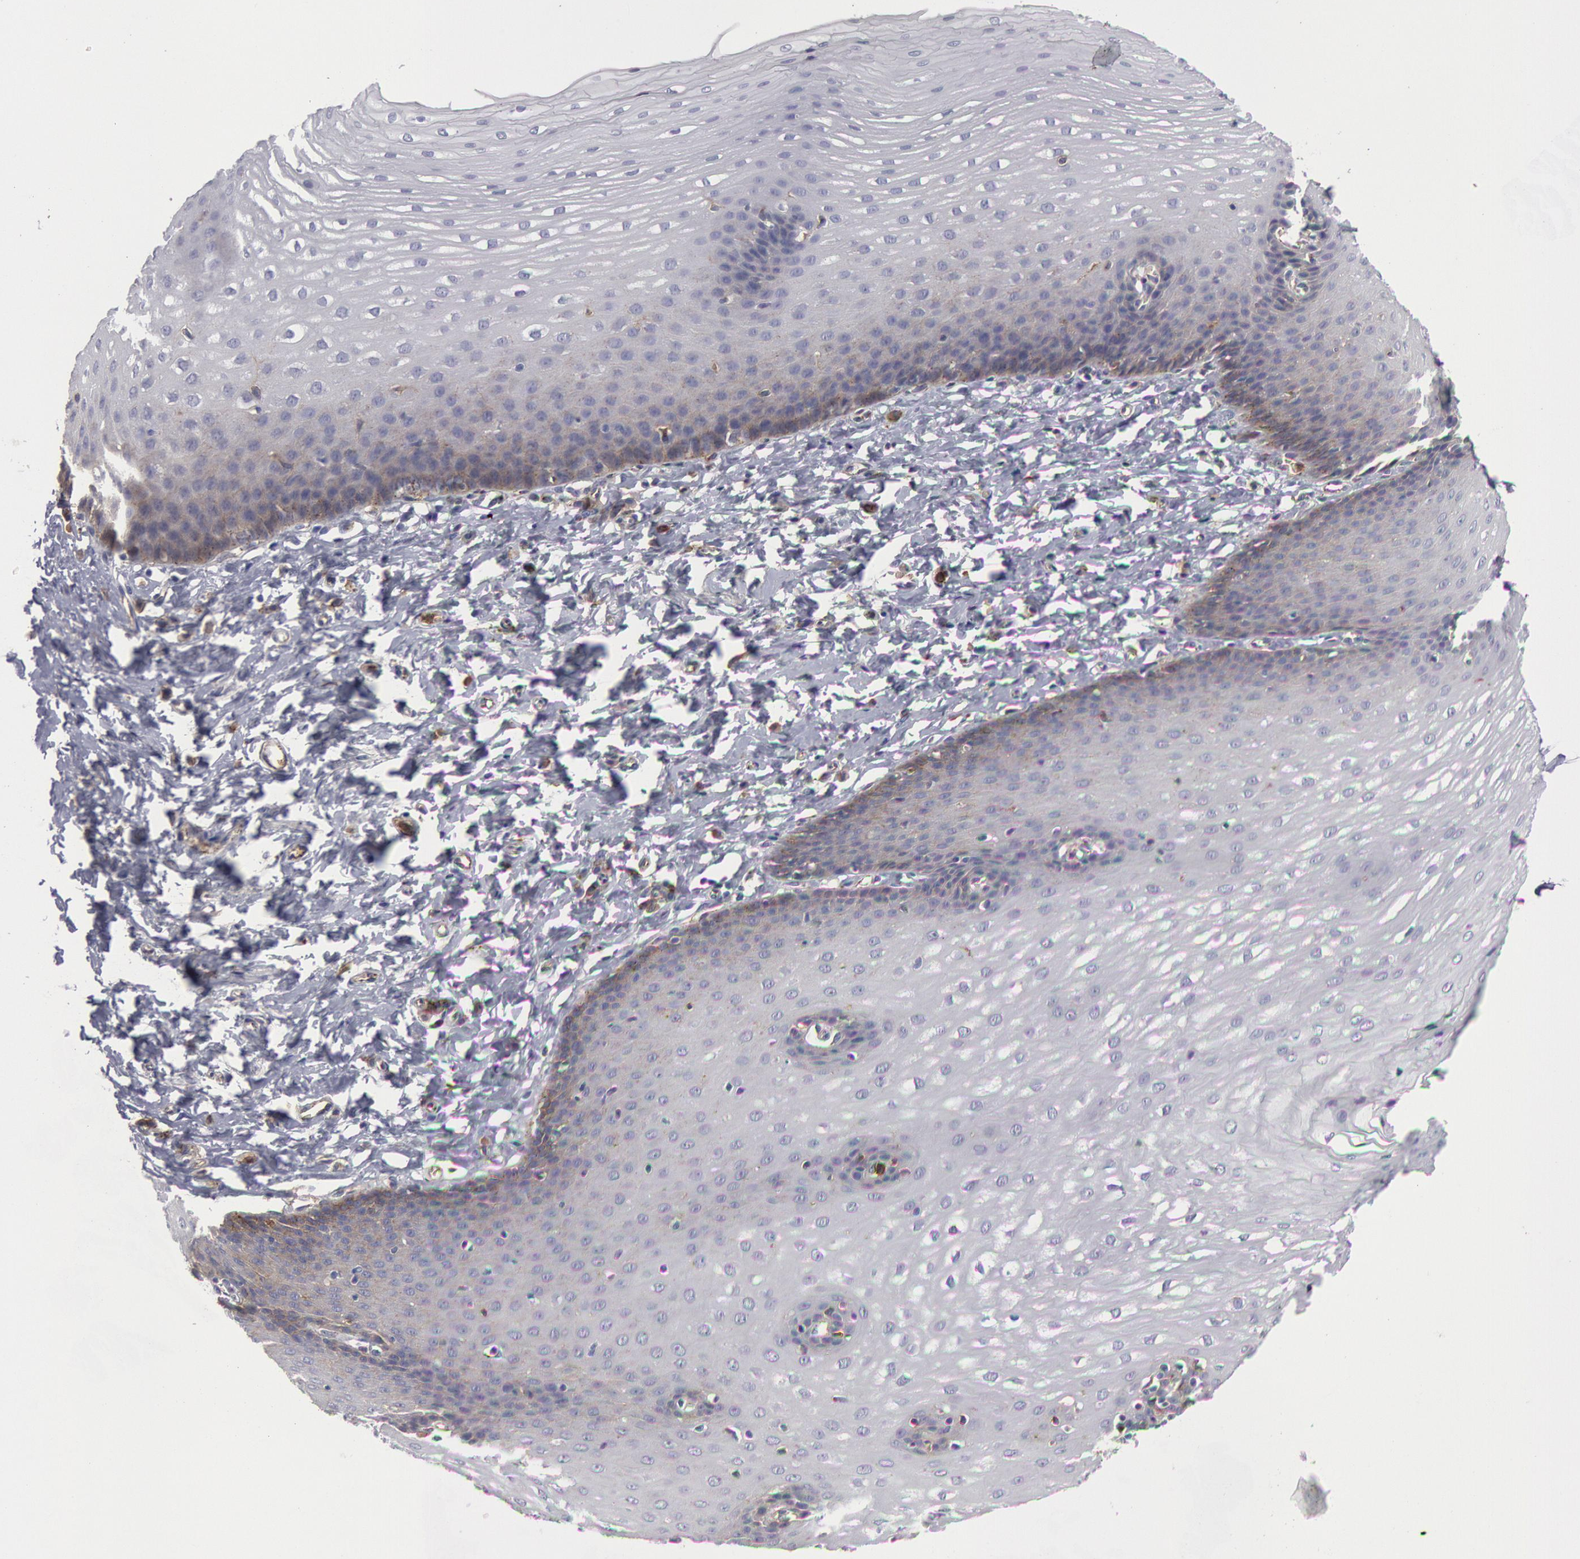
{"staining": {"intensity": "negative", "quantity": "none", "location": "none"}, "tissue": "esophagus", "cell_type": "Squamous epithelial cells", "image_type": "normal", "snomed": [{"axis": "morphology", "description": "Normal tissue, NOS"}, {"axis": "topography", "description": "Esophagus"}], "caption": "Micrograph shows no significant protein staining in squamous epithelial cells of benign esophagus.", "gene": "FLOT1", "patient": {"sex": "male", "age": 70}}